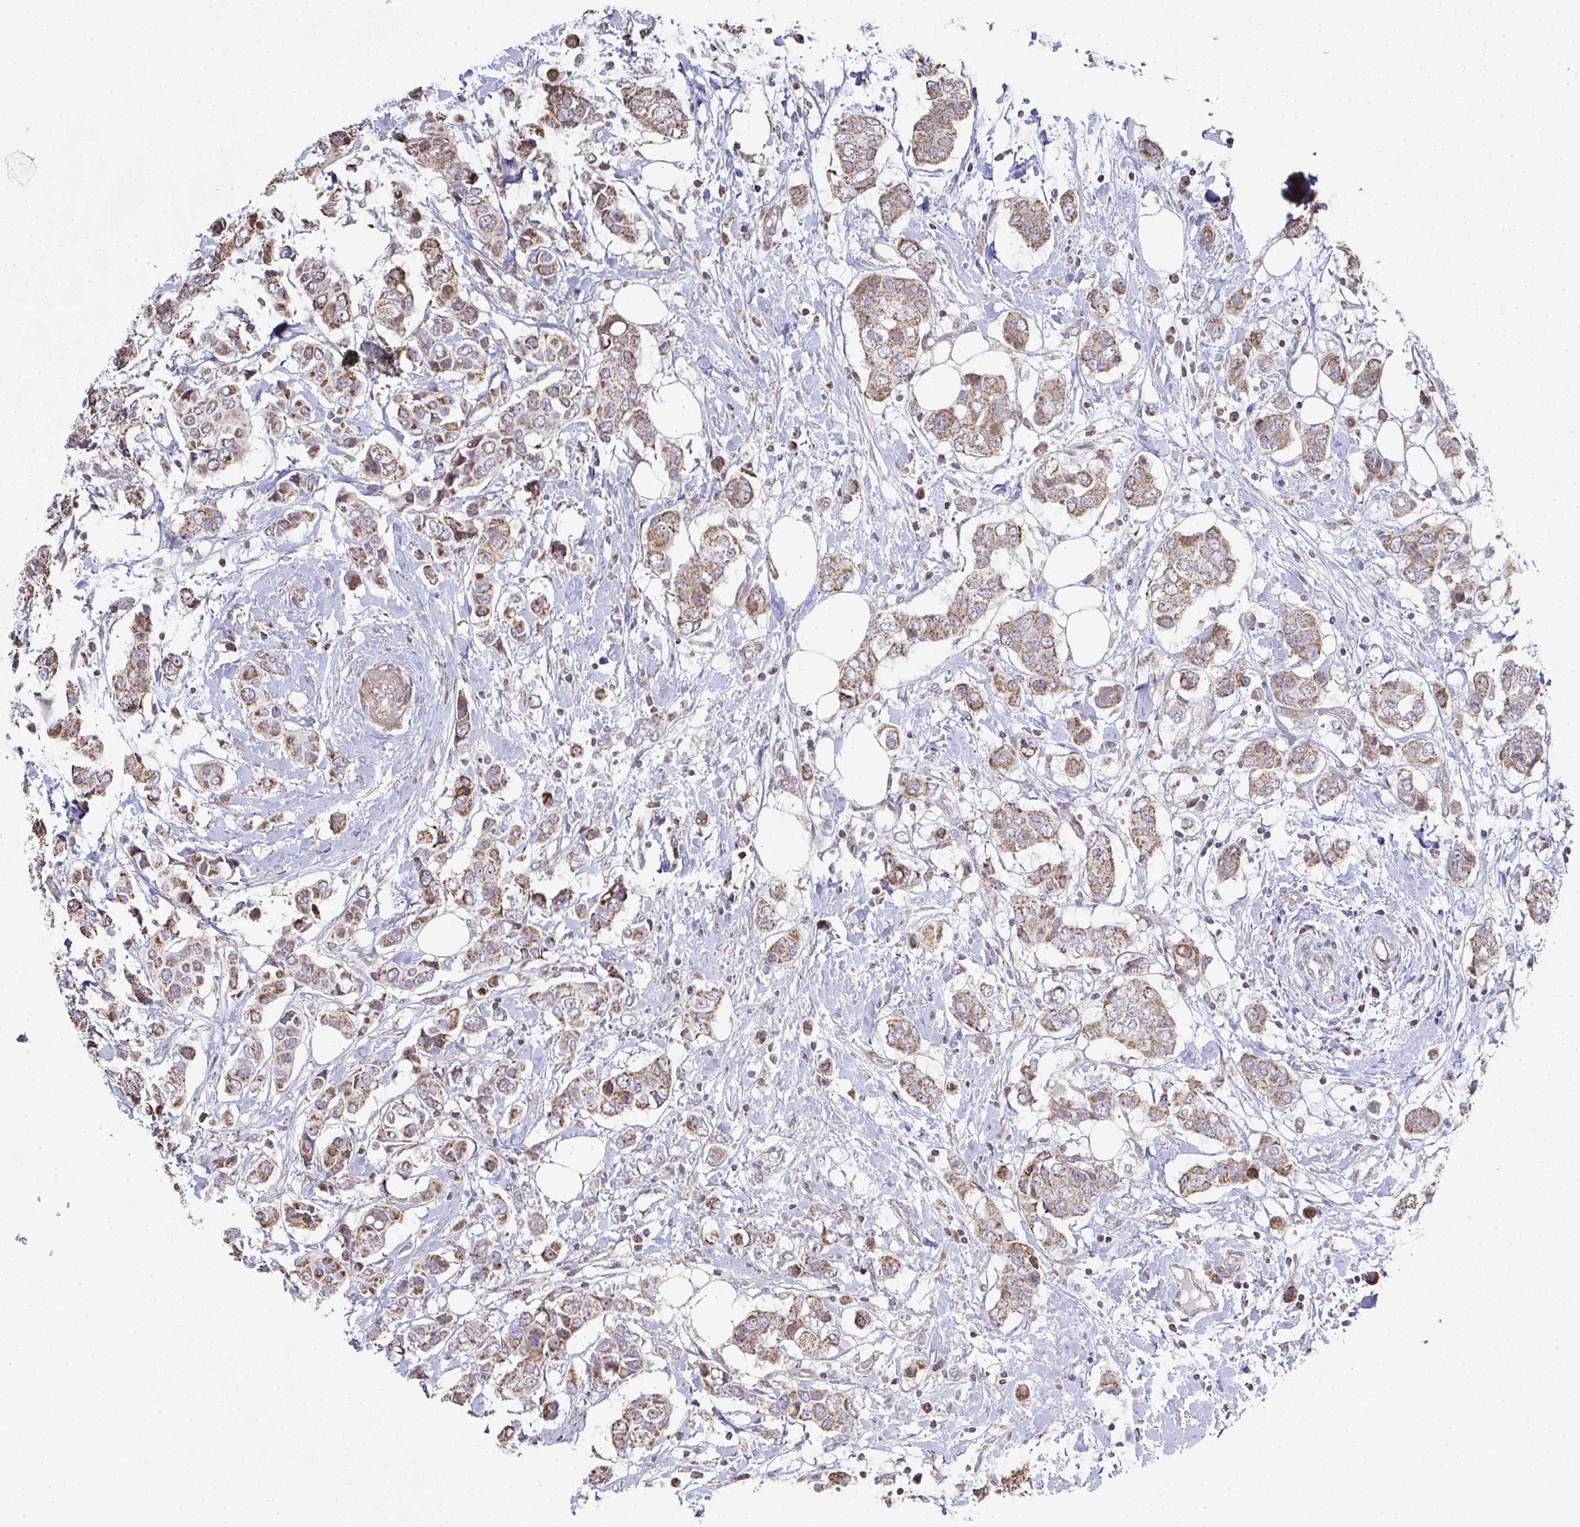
{"staining": {"intensity": "moderate", "quantity": "25%-75%", "location": "cytoplasmic/membranous"}, "tissue": "breast cancer", "cell_type": "Tumor cells", "image_type": "cancer", "snomed": [{"axis": "morphology", "description": "Lobular carcinoma"}, {"axis": "topography", "description": "Breast"}], "caption": "Immunohistochemistry (IHC) image of neoplastic tissue: human breast cancer (lobular carcinoma) stained using immunohistochemistry (IHC) shows medium levels of moderate protein expression localized specifically in the cytoplasmic/membranous of tumor cells, appearing as a cytoplasmic/membranous brown color.", "gene": "AGTPBP1", "patient": {"sex": "female", "age": 51}}